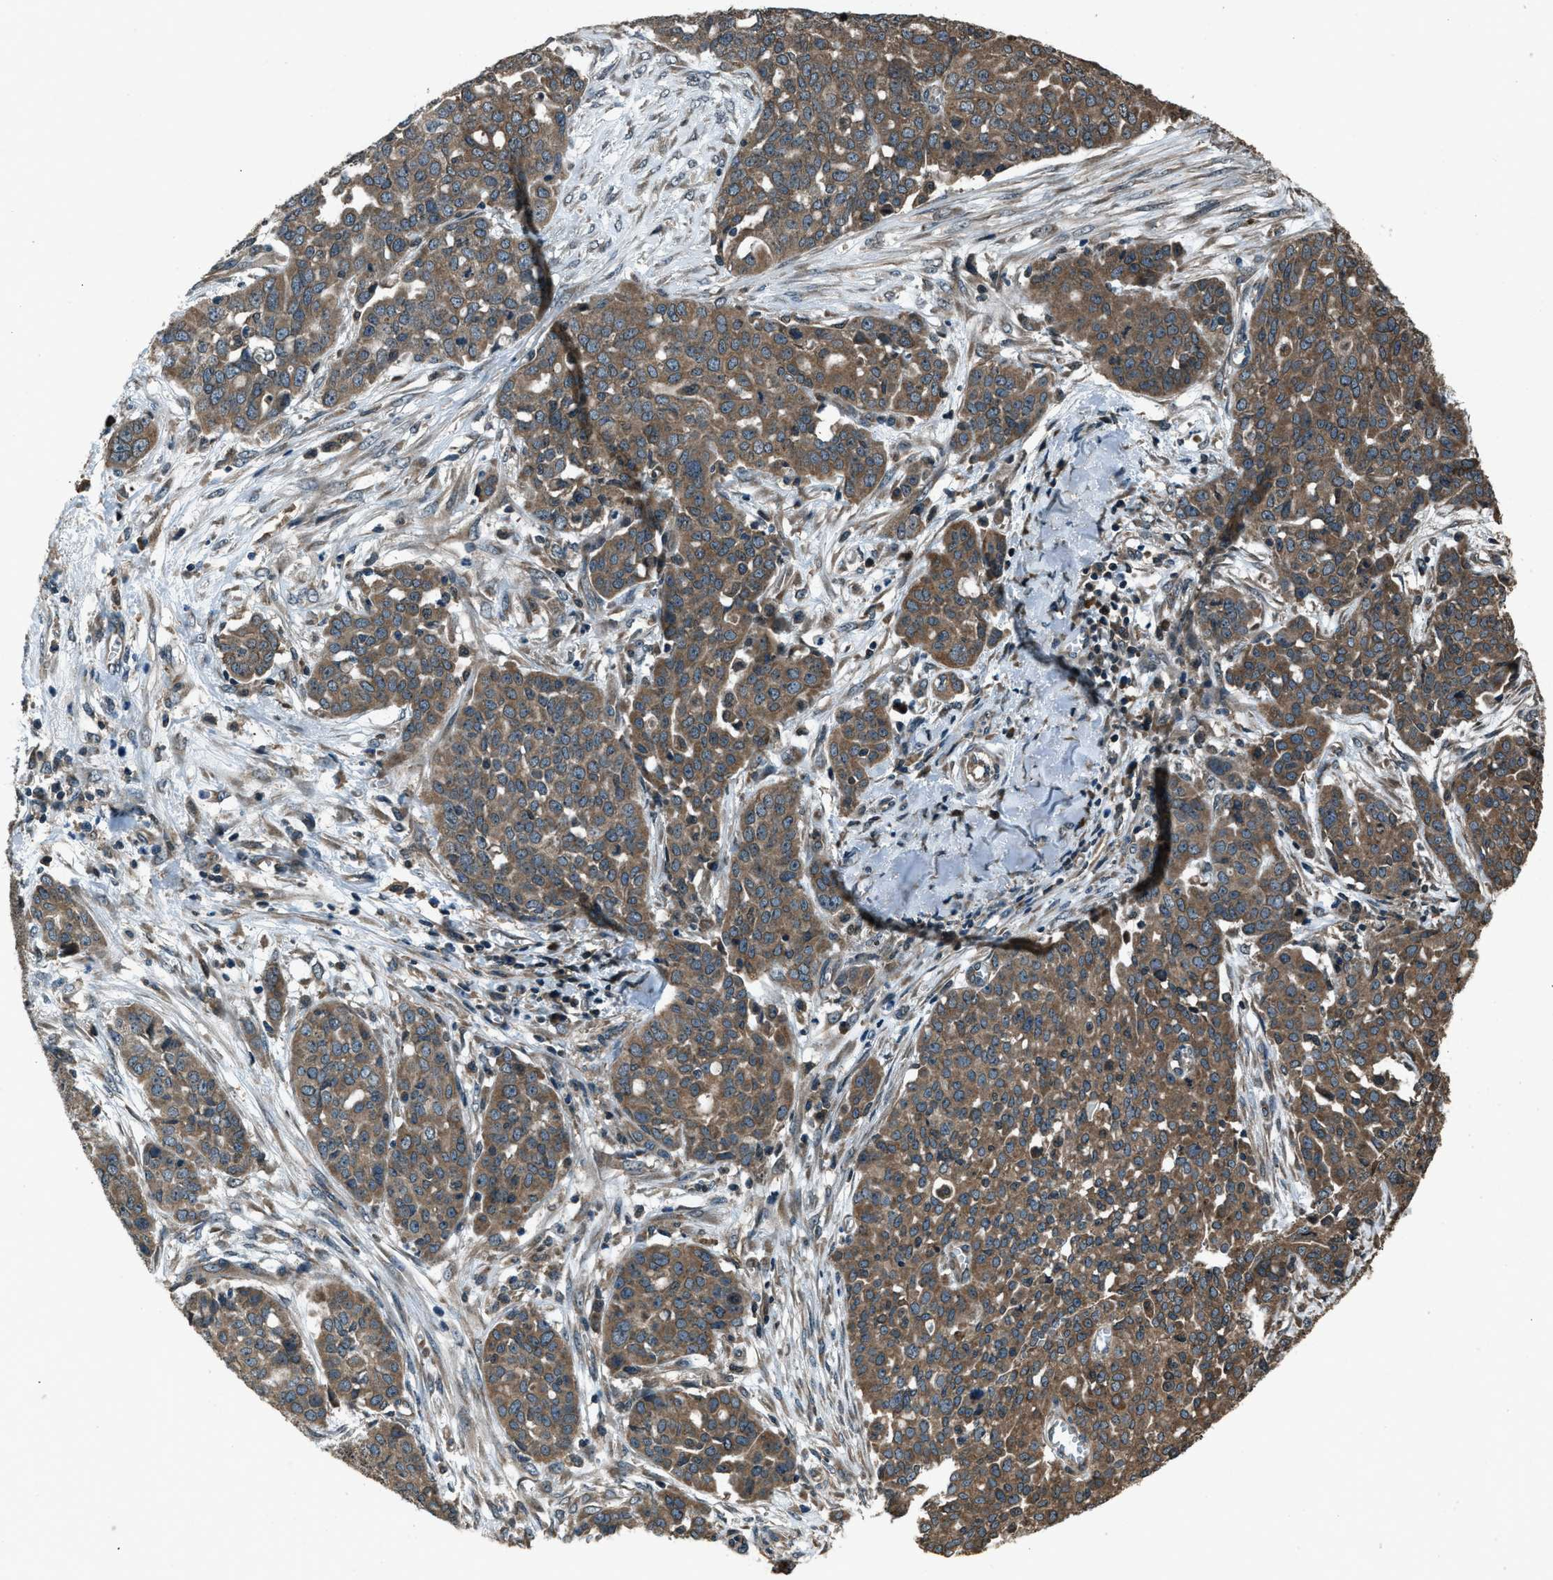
{"staining": {"intensity": "moderate", "quantity": ">75%", "location": "cytoplasmic/membranous"}, "tissue": "ovarian cancer", "cell_type": "Tumor cells", "image_type": "cancer", "snomed": [{"axis": "morphology", "description": "Cystadenocarcinoma, serous, NOS"}, {"axis": "topography", "description": "Soft tissue"}, {"axis": "topography", "description": "Ovary"}], "caption": "Immunohistochemical staining of serous cystadenocarcinoma (ovarian) displays medium levels of moderate cytoplasmic/membranous protein positivity in about >75% of tumor cells. The staining was performed using DAB (3,3'-diaminobenzidine) to visualize the protein expression in brown, while the nuclei were stained in blue with hematoxylin (Magnification: 20x).", "gene": "TRIM4", "patient": {"sex": "female", "age": 57}}